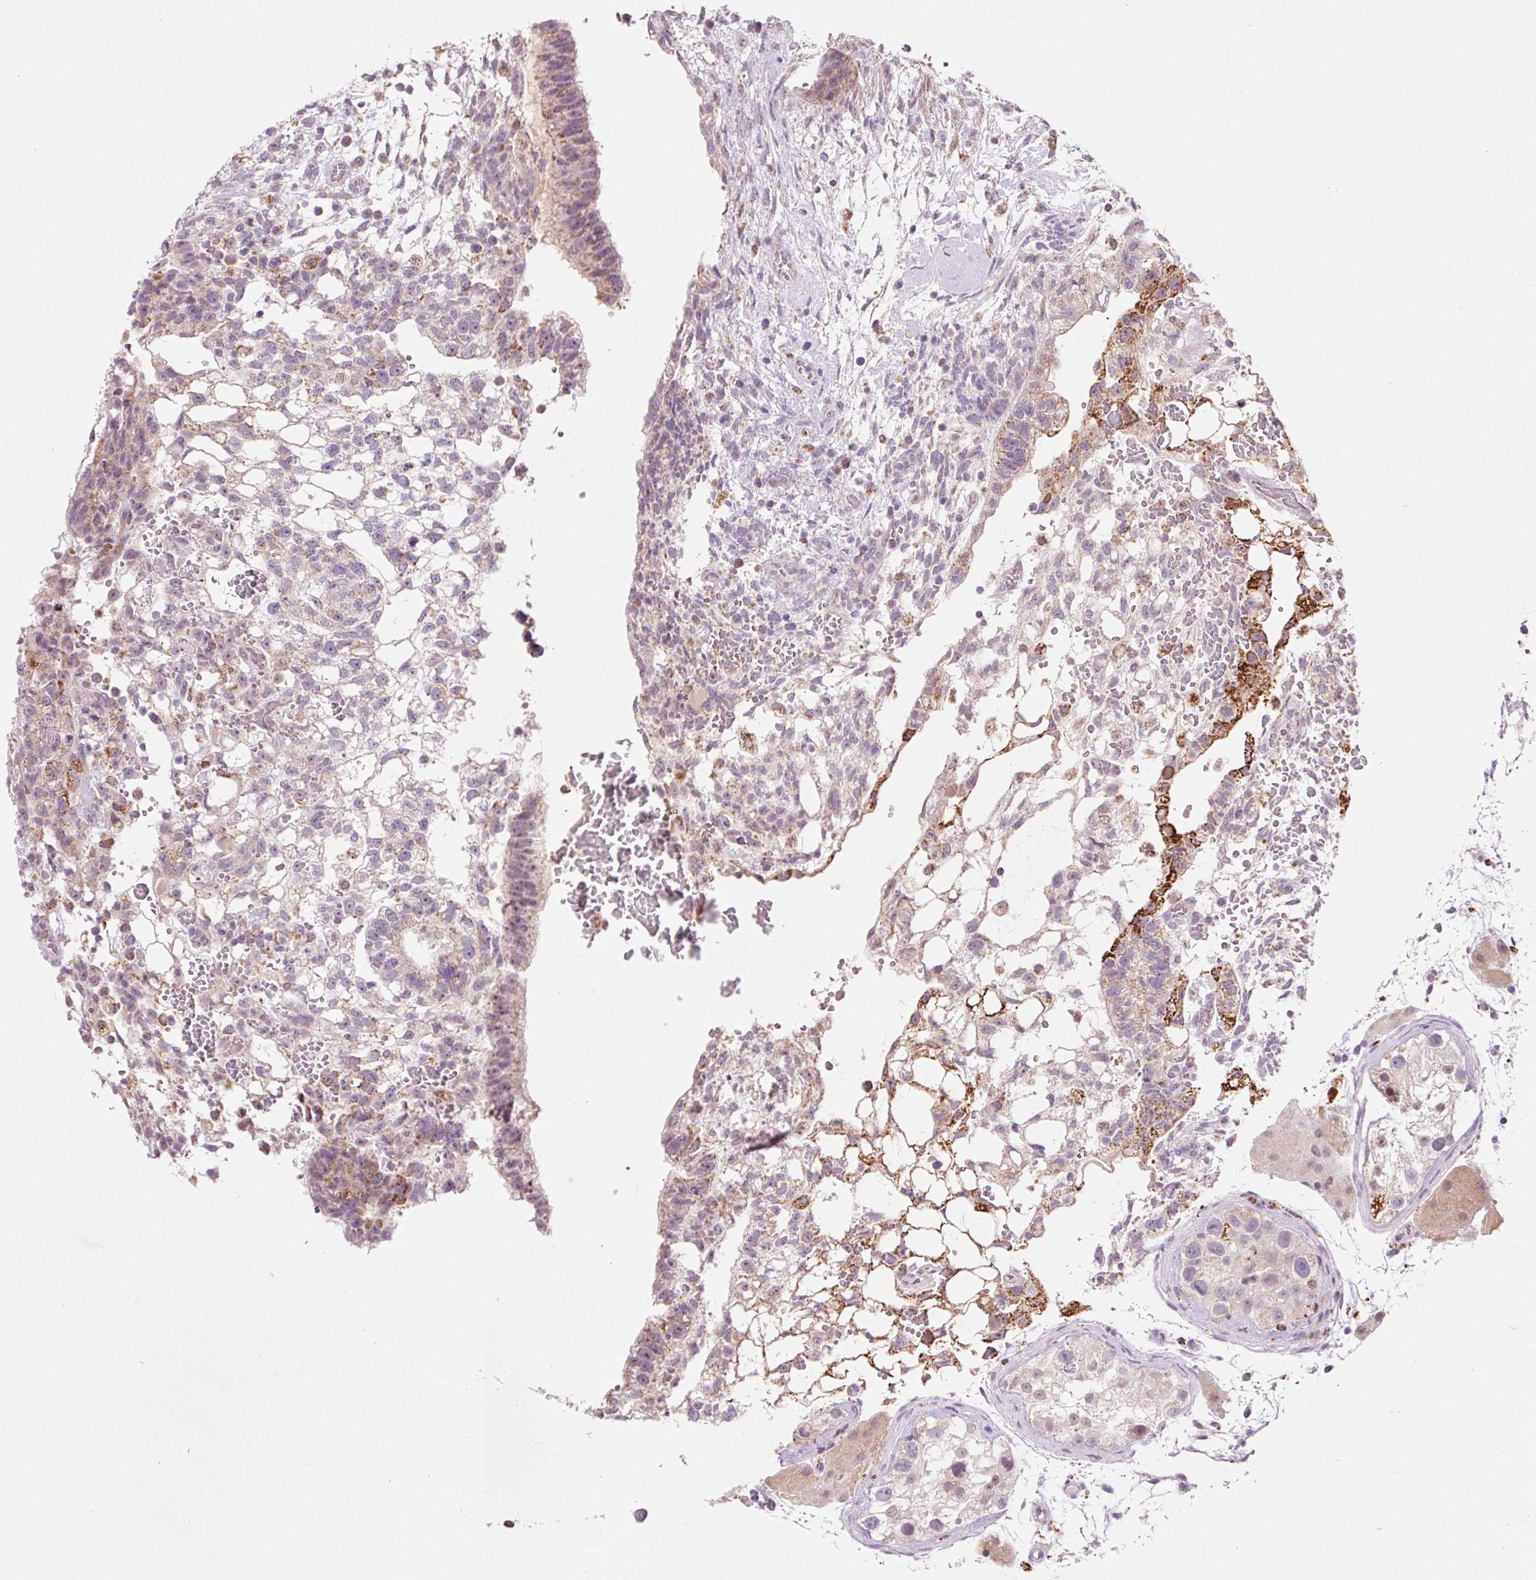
{"staining": {"intensity": "strong", "quantity": "<25%", "location": "cytoplasmic/membranous"}, "tissue": "testis cancer", "cell_type": "Tumor cells", "image_type": "cancer", "snomed": [{"axis": "morphology", "description": "Normal tissue, NOS"}, {"axis": "morphology", "description": "Carcinoma, Embryonal, NOS"}, {"axis": "topography", "description": "Testis"}], "caption": "Embryonal carcinoma (testis) stained with DAB immunohistochemistry (IHC) exhibits medium levels of strong cytoplasmic/membranous positivity in about <25% of tumor cells.", "gene": "PCK2", "patient": {"sex": "male", "age": 32}}